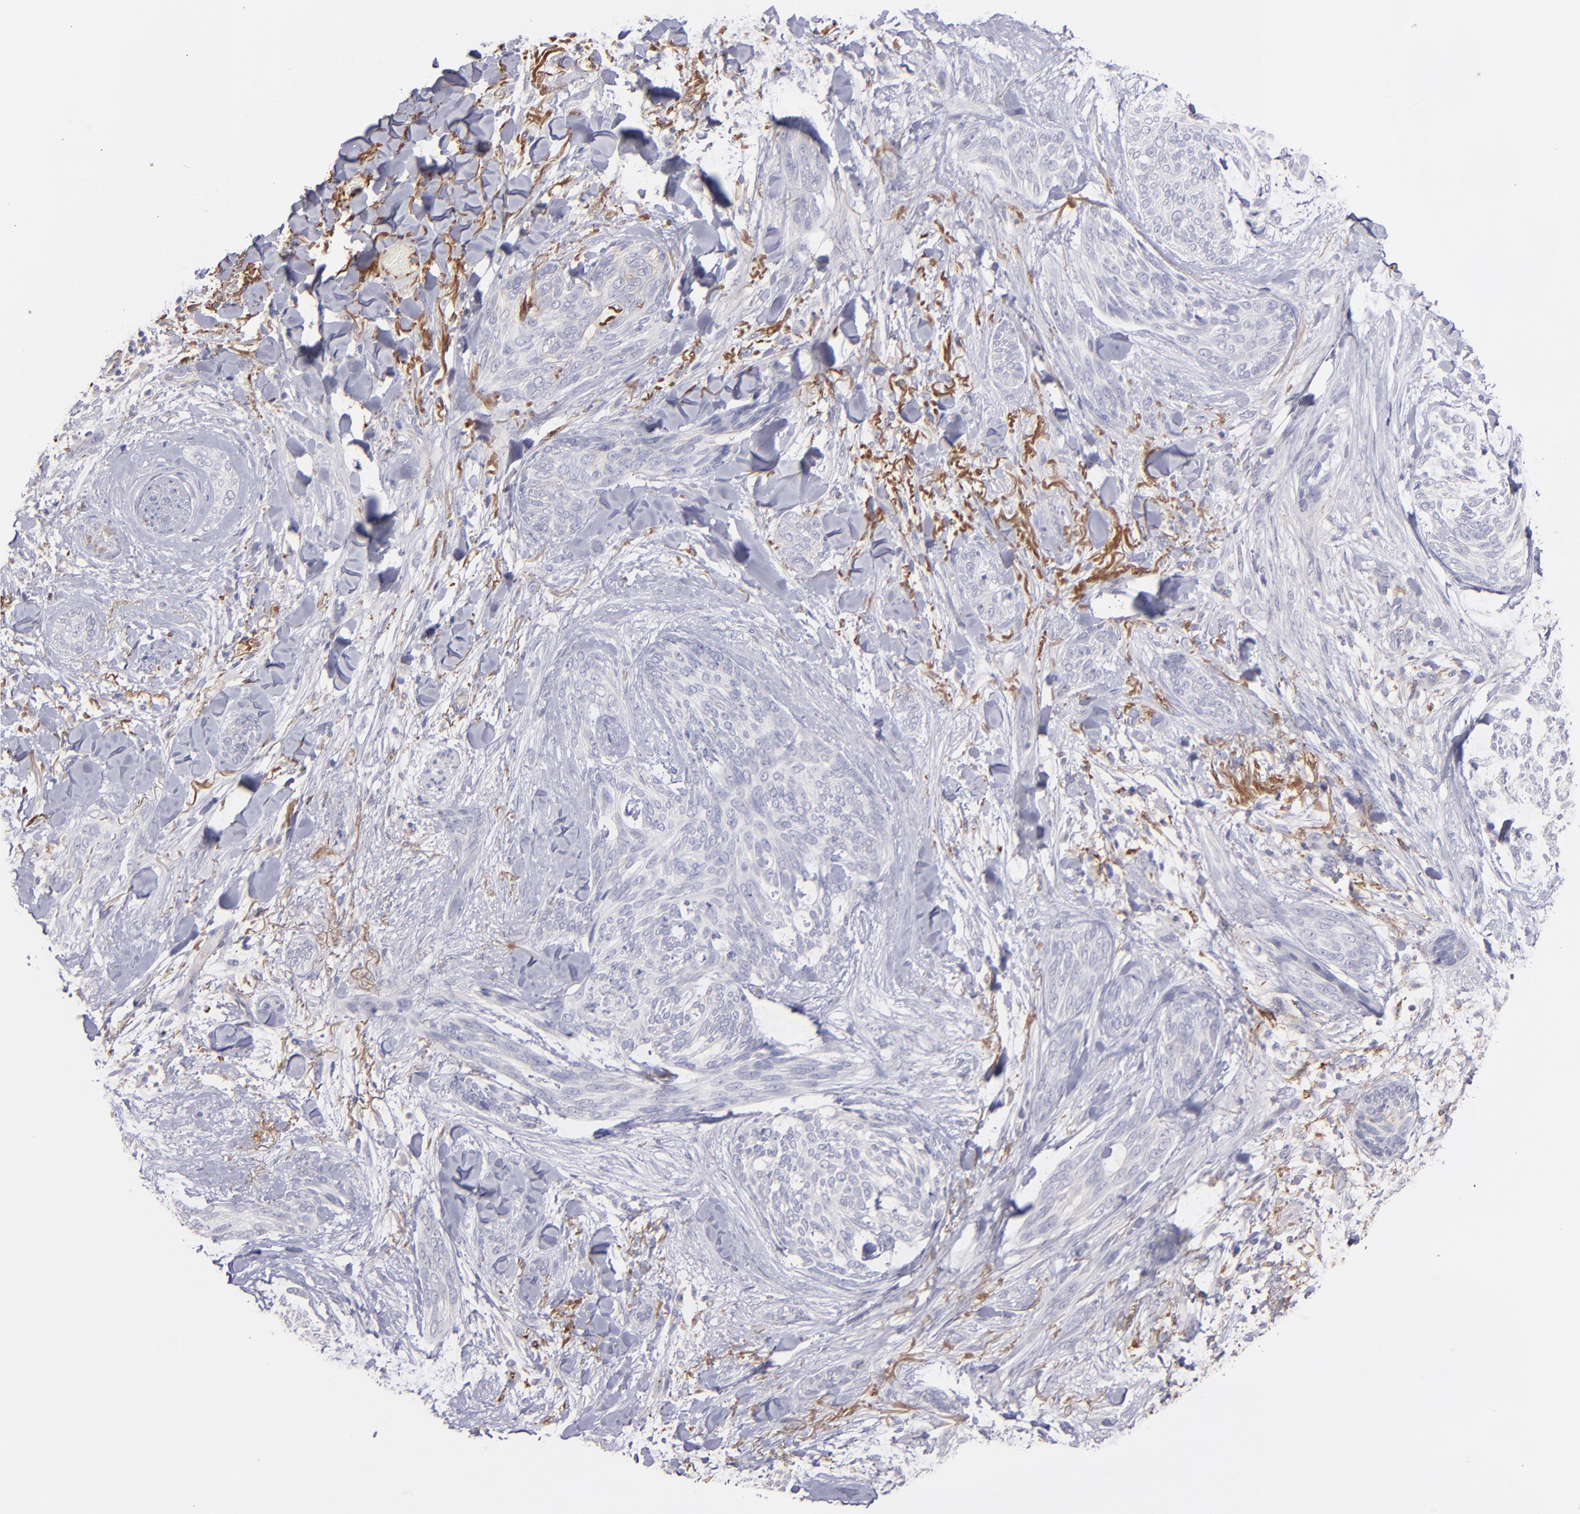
{"staining": {"intensity": "negative", "quantity": "none", "location": "none"}, "tissue": "skin cancer", "cell_type": "Tumor cells", "image_type": "cancer", "snomed": [{"axis": "morphology", "description": "Normal tissue, NOS"}, {"axis": "morphology", "description": "Basal cell carcinoma"}, {"axis": "topography", "description": "Skin"}], "caption": "There is no significant expression in tumor cells of basal cell carcinoma (skin). (DAB IHC, high magnification).", "gene": "C1QA", "patient": {"sex": "female", "age": 71}}